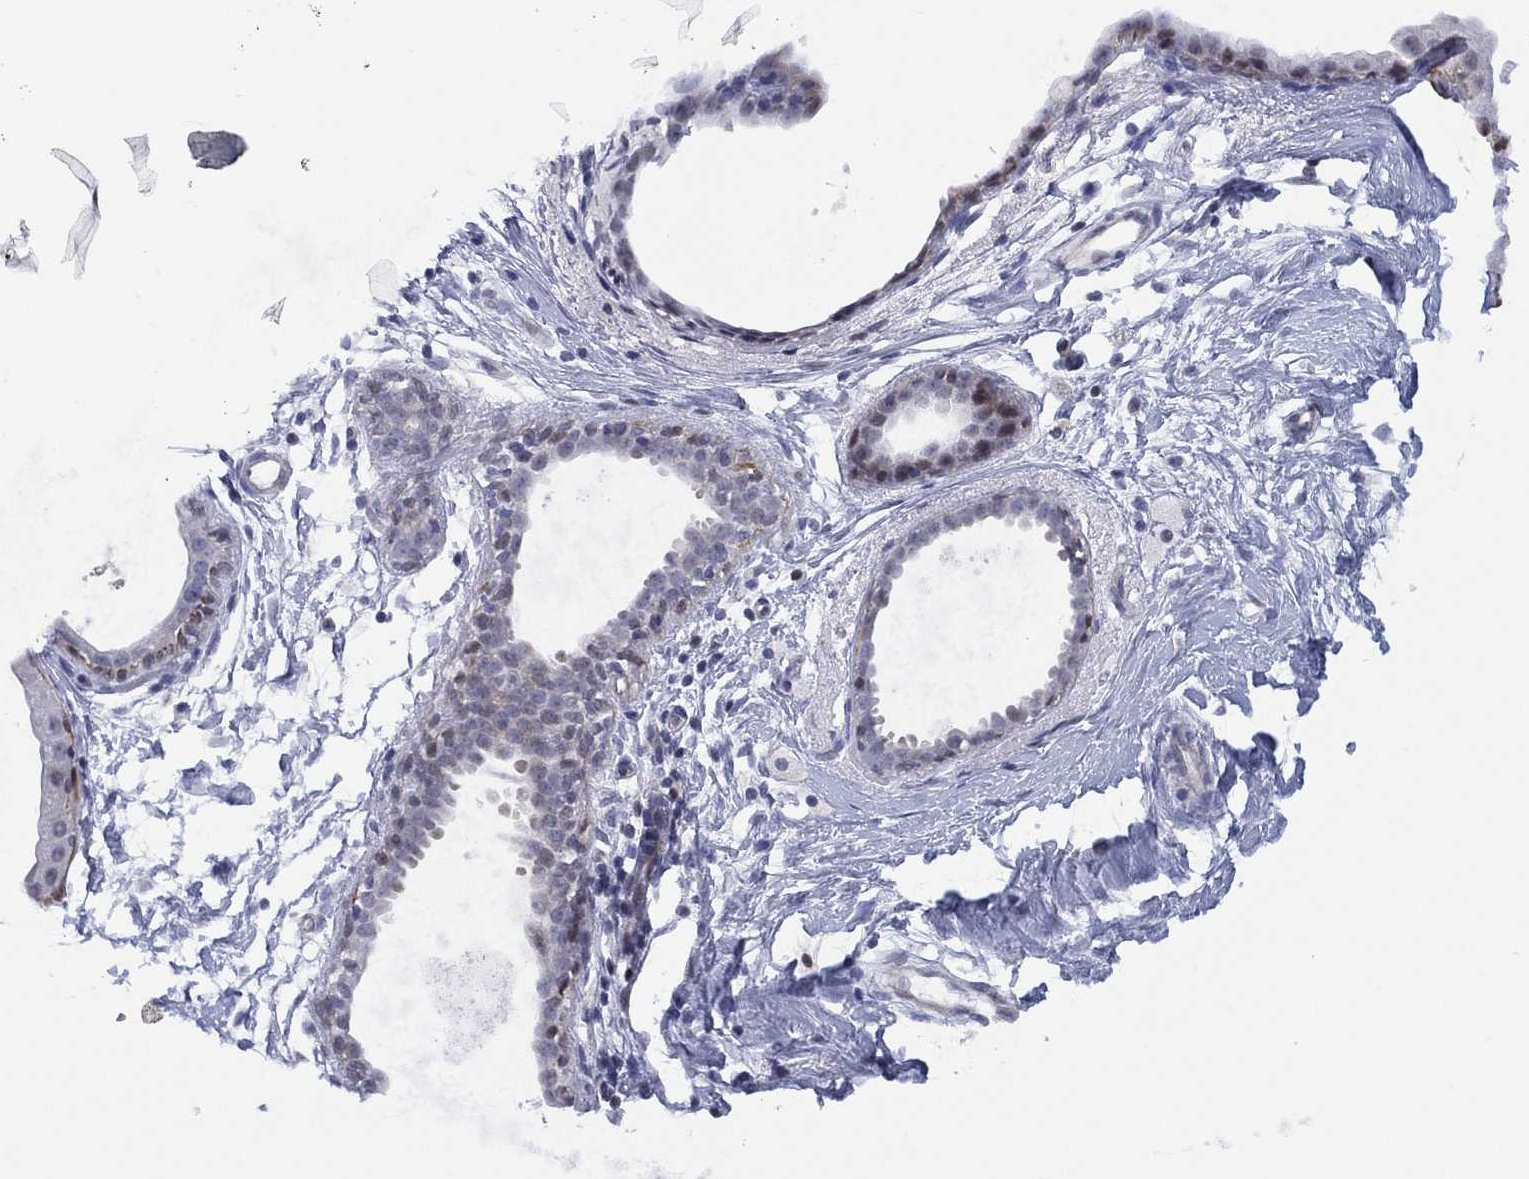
{"staining": {"intensity": "negative", "quantity": "none", "location": "none"}, "tissue": "breast", "cell_type": "Adipocytes", "image_type": "normal", "snomed": [{"axis": "morphology", "description": "Normal tissue, NOS"}, {"axis": "topography", "description": "Breast"}], "caption": "High magnification brightfield microscopy of unremarkable breast stained with DAB (brown) and counterstained with hematoxylin (blue): adipocytes show no significant staining.", "gene": "SLC4A4", "patient": {"sex": "female", "age": 37}}